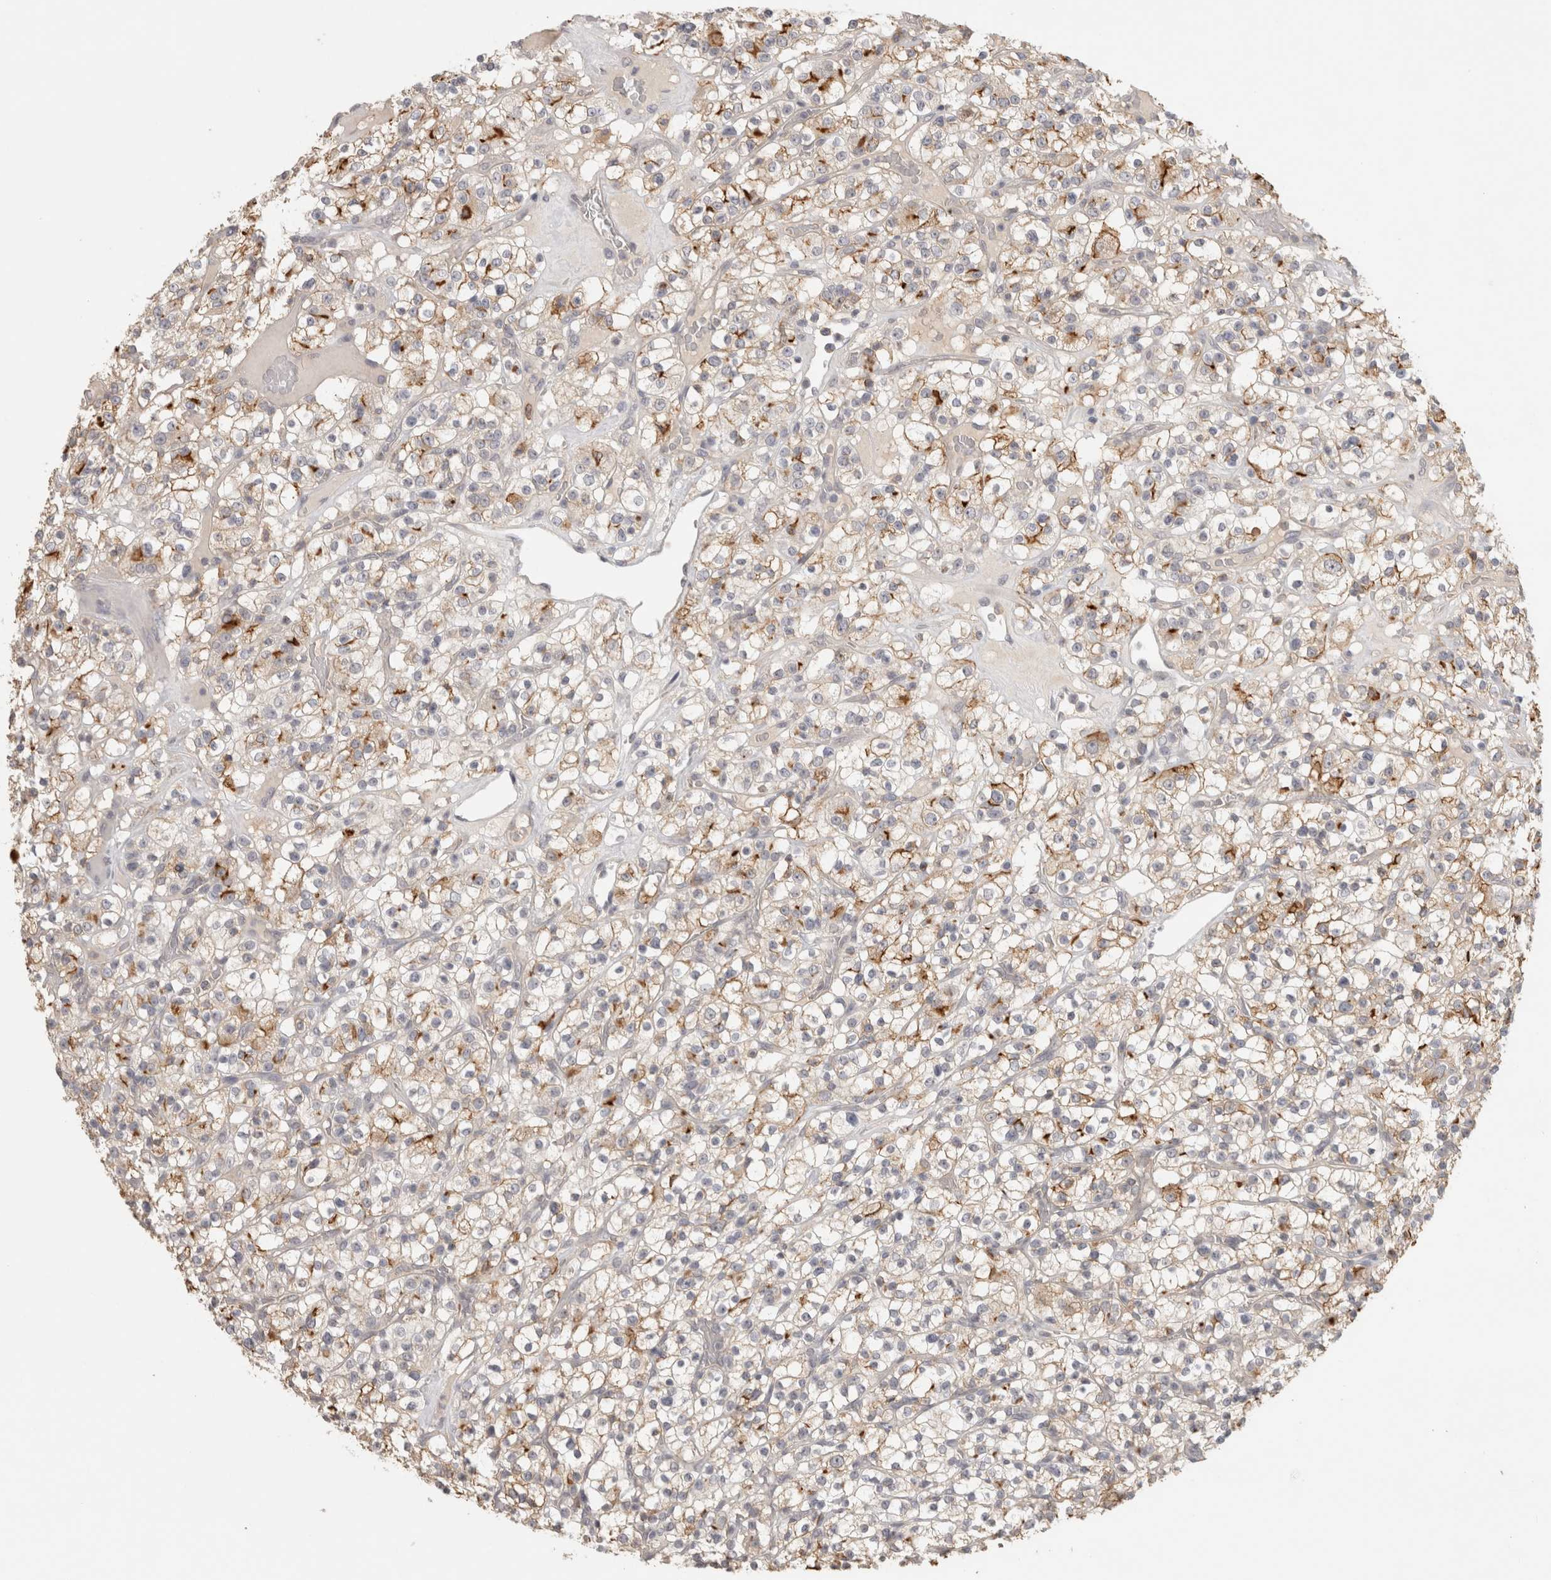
{"staining": {"intensity": "moderate", "quantity": "25%-75%", "location": "cytoplasmic/membranous"}, "tissue": "renal cancer", "cell_type": "Tumor cells", "image_type": "cancer", "snomed": [{"axis": "morphology", "description": "Normal tissue, NOS"}, {"axis": "morphology", "description": "Adenocarcinoma, NOS"}, {"axis": "topography", "description": "Kidney"}], "caption": "An image of human renal cancer (adenocarcinoma) stained for a protein shows moderate cytoplasmic/membranous brown staining in tumor cells.", "gene": "HAVCR2", "patient": {"sex": "female", "age": 72}}